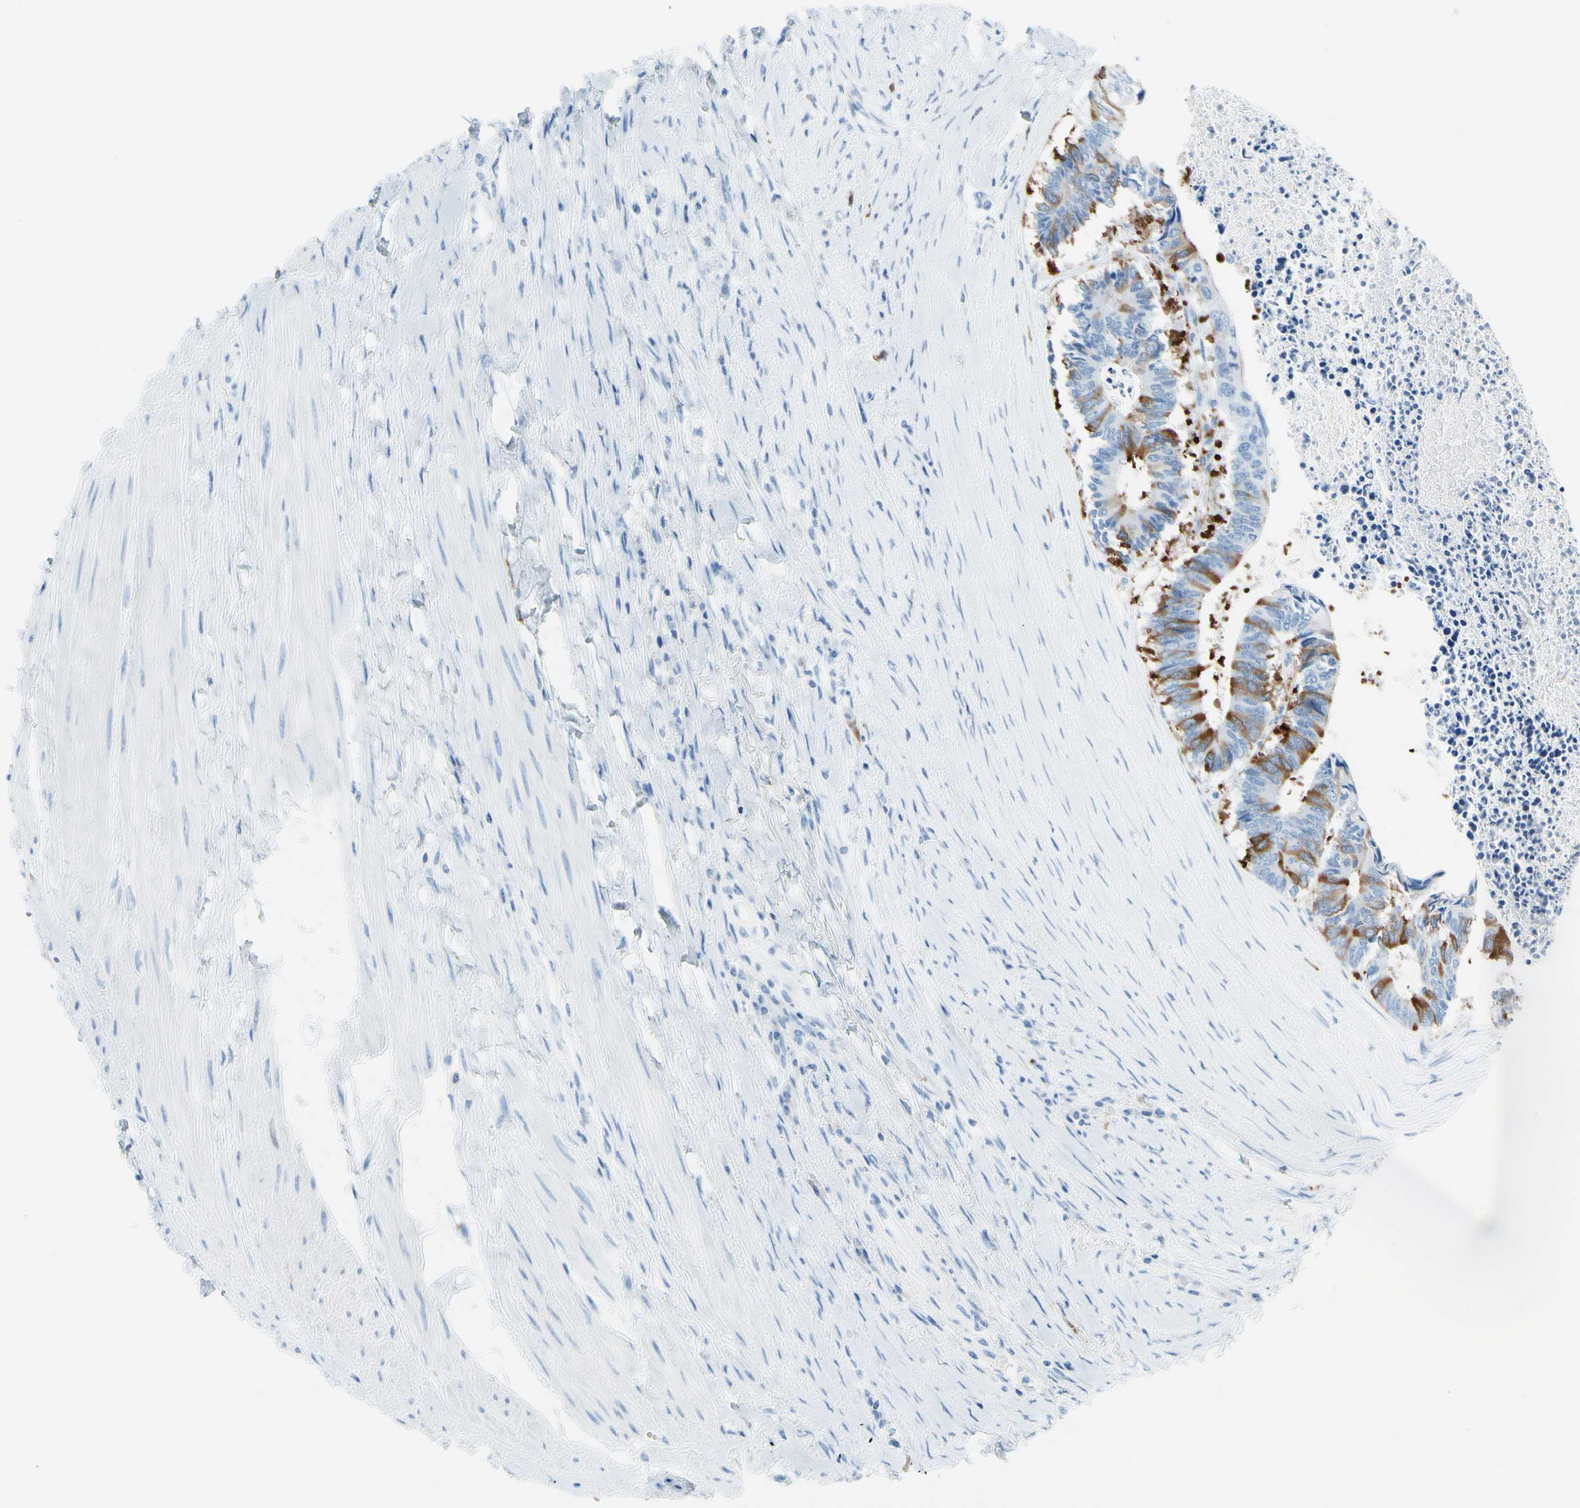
{"staining": {"intensity": "moderate", "quantity": "25%-75%", "location": "cytoplasmic/membranous"}, "tissue": "colorectal cancer", "cell_type": "Tumor cells", "image_type": "cancer", "snomed": [{"axis": "morphology", "description": "Adenocarcinoma, NOS"}, {"axis": "topography", "description": "Rectum"}], "caption": "Colorectal adenocarcinoma was stained to show a protein in brown. There is medium levels of moderate cytoplasmic/membranous expression in approximately 25%-75% of tumor cells.", "gene": "TACC3", "patient": {"sex": "male", "age": 63}}